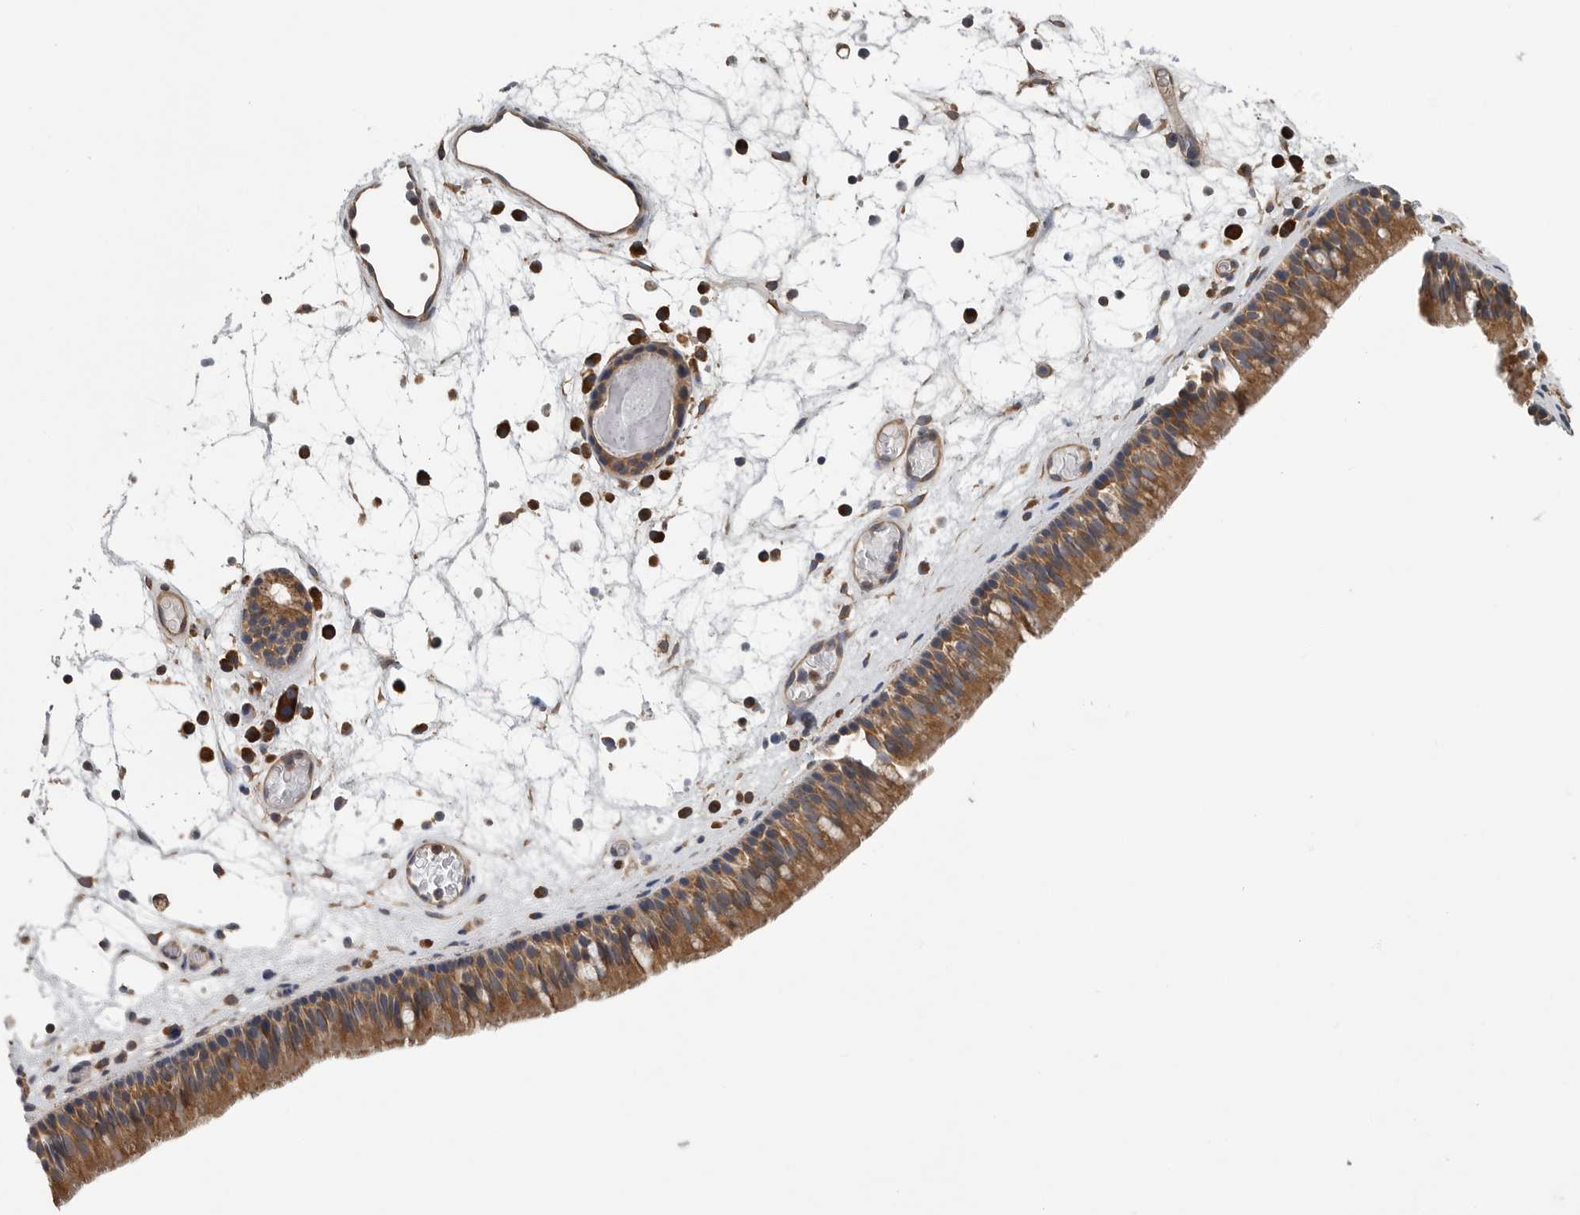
{"staining": {"intensity": "moderate", "quantity": ">75%", "location": "cytoplasmic/membranous"}, "tissue": "nasopharynx", "cell_type": "Respiratory epithelial cells", "image_type": "normal", "snomed": [{"axis": "morphology", "description": "Normal tissue, NOS"}, {"axis": "morphology", "description": "Inflammation, NOS"}, {"axis": "morphology", "description": "Malignant melanoma, Metastatic site"}, {"axis": "topography", "description": "Nasopharynx"}], "caption": "Respiratory epithelial cells show moderate cytoplasmic/membranous expression in about >75% of cells in unremarkable nasopharynx.", "gene": "OXR1", "patient": {"sex": "male", "age": 70}}